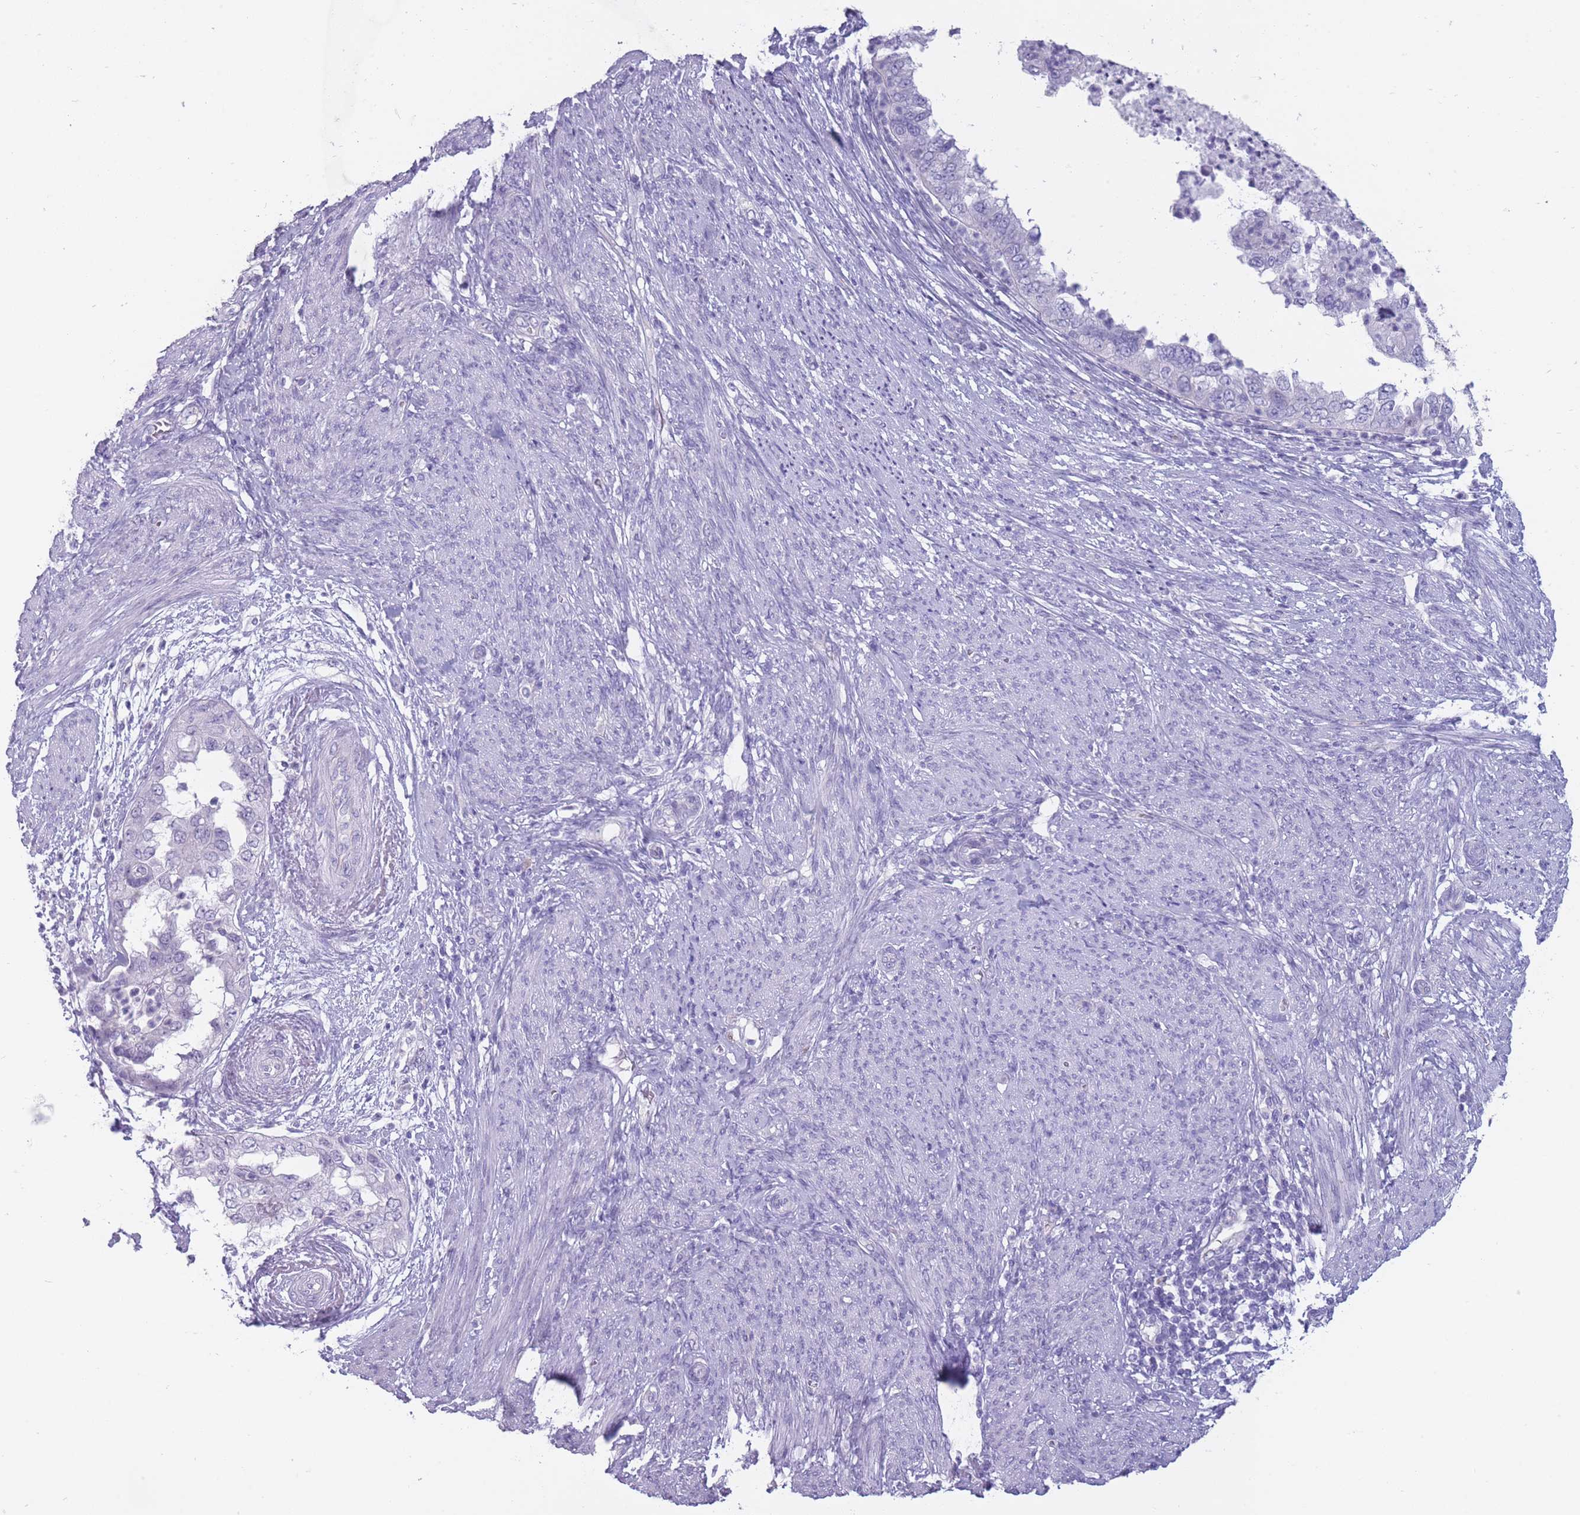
{"staining": {"intensity": "negative", "quantity": "none", "location": "none"}, "tissue": "endometrial cancer", "cell_type": "Tumor cells", "image_type": "cancer", "snomed": [{"axis": "morphology", "description": "Adenocarcinoma, NOS"}, {"axis": "topography", "description": "Endometrium"}], "caption": "Protein analysis of endometrial cancer (adenocarcinoma) displays no significant positivity in tumor cells. (DAB (3,3'-diaminobenzidine) IHC visualized using brightfield microscopy, high magnification).", "gene": "DCANP1", "patient": {"sex": "female", "age": 85}}